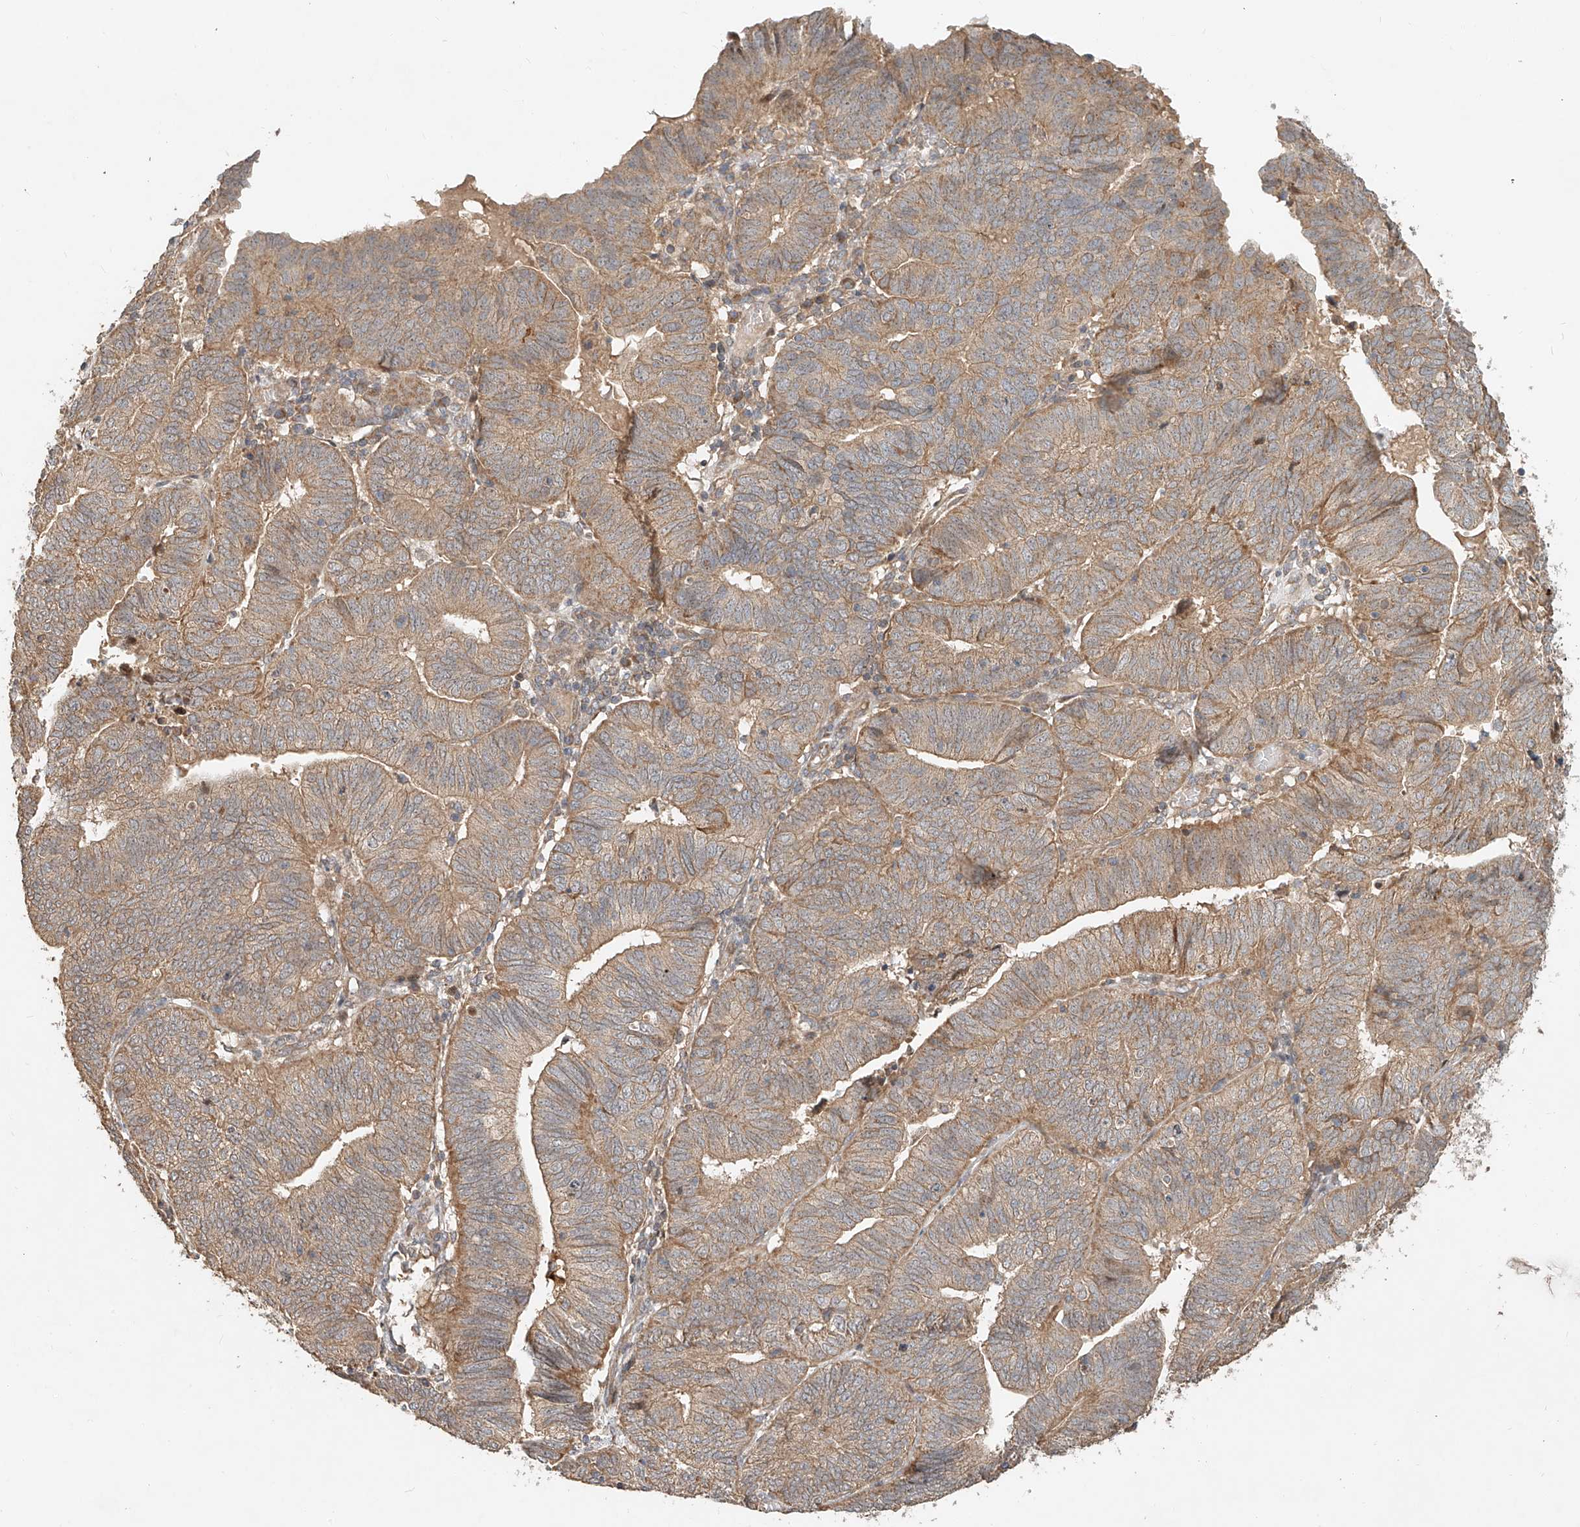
{"staining": {"intensity": "moderate", "quantity": ">75%", "location": "cytoplasmic/membranous"}, "tissue": "endometrial cancer", "cell_type": "Tumor cells", "image_type": "cancer", "snomed": [{"axis": "morphology", "description": "Adenocarcinoma, NOS"}, {"axis": "topography", "description": "Uterus"}], "caption": "Tumor cells reveal moderate cytoplasmic/membranous expression in approximately >75% of cells in endometrial cancer.", "gene": "TMEM61", "patient": {"sex": "female", "age": 77}}